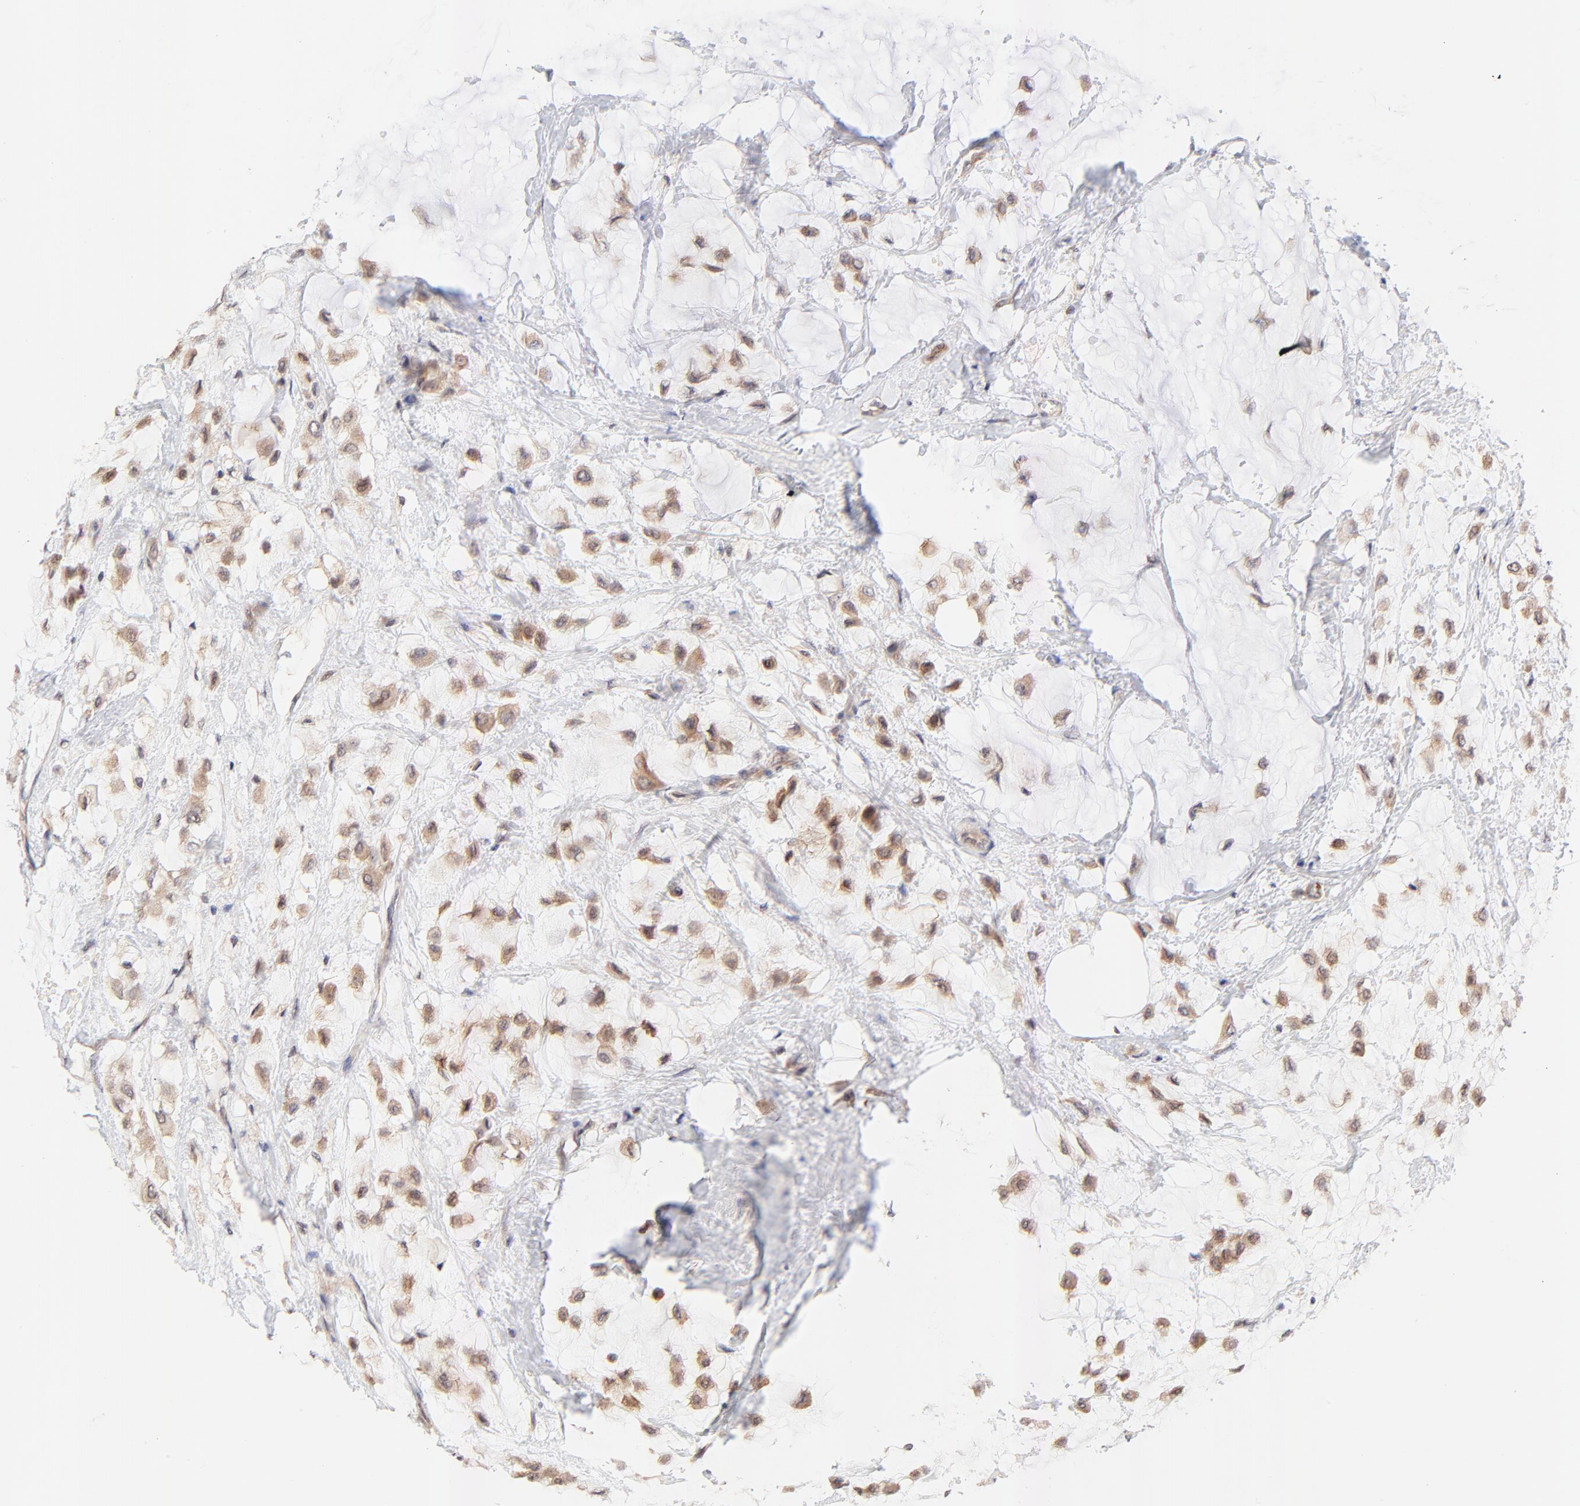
{"staining": {"intensity": "moderate", "quantity": ">75%", "location": "cytoplasmic/membranous"}, "tissue": "breast cancer", "cell_type": "Tumor cells", "image_type": "cancer", "snomed": [{"axis": "morphology", "description": "Lobular carcinoma"}, {"axis": "topography", "description": "Breast"}], "caption": "This is a photomicrograph of immunohistochemistry (IHC) staining of breast cancer (lobular carcinoma), which shows moderate expression in the cytoplasmic/membranous of tumor cells.", "gene": "TXNL1", "patient": {"sex": "female", "age": 85}}